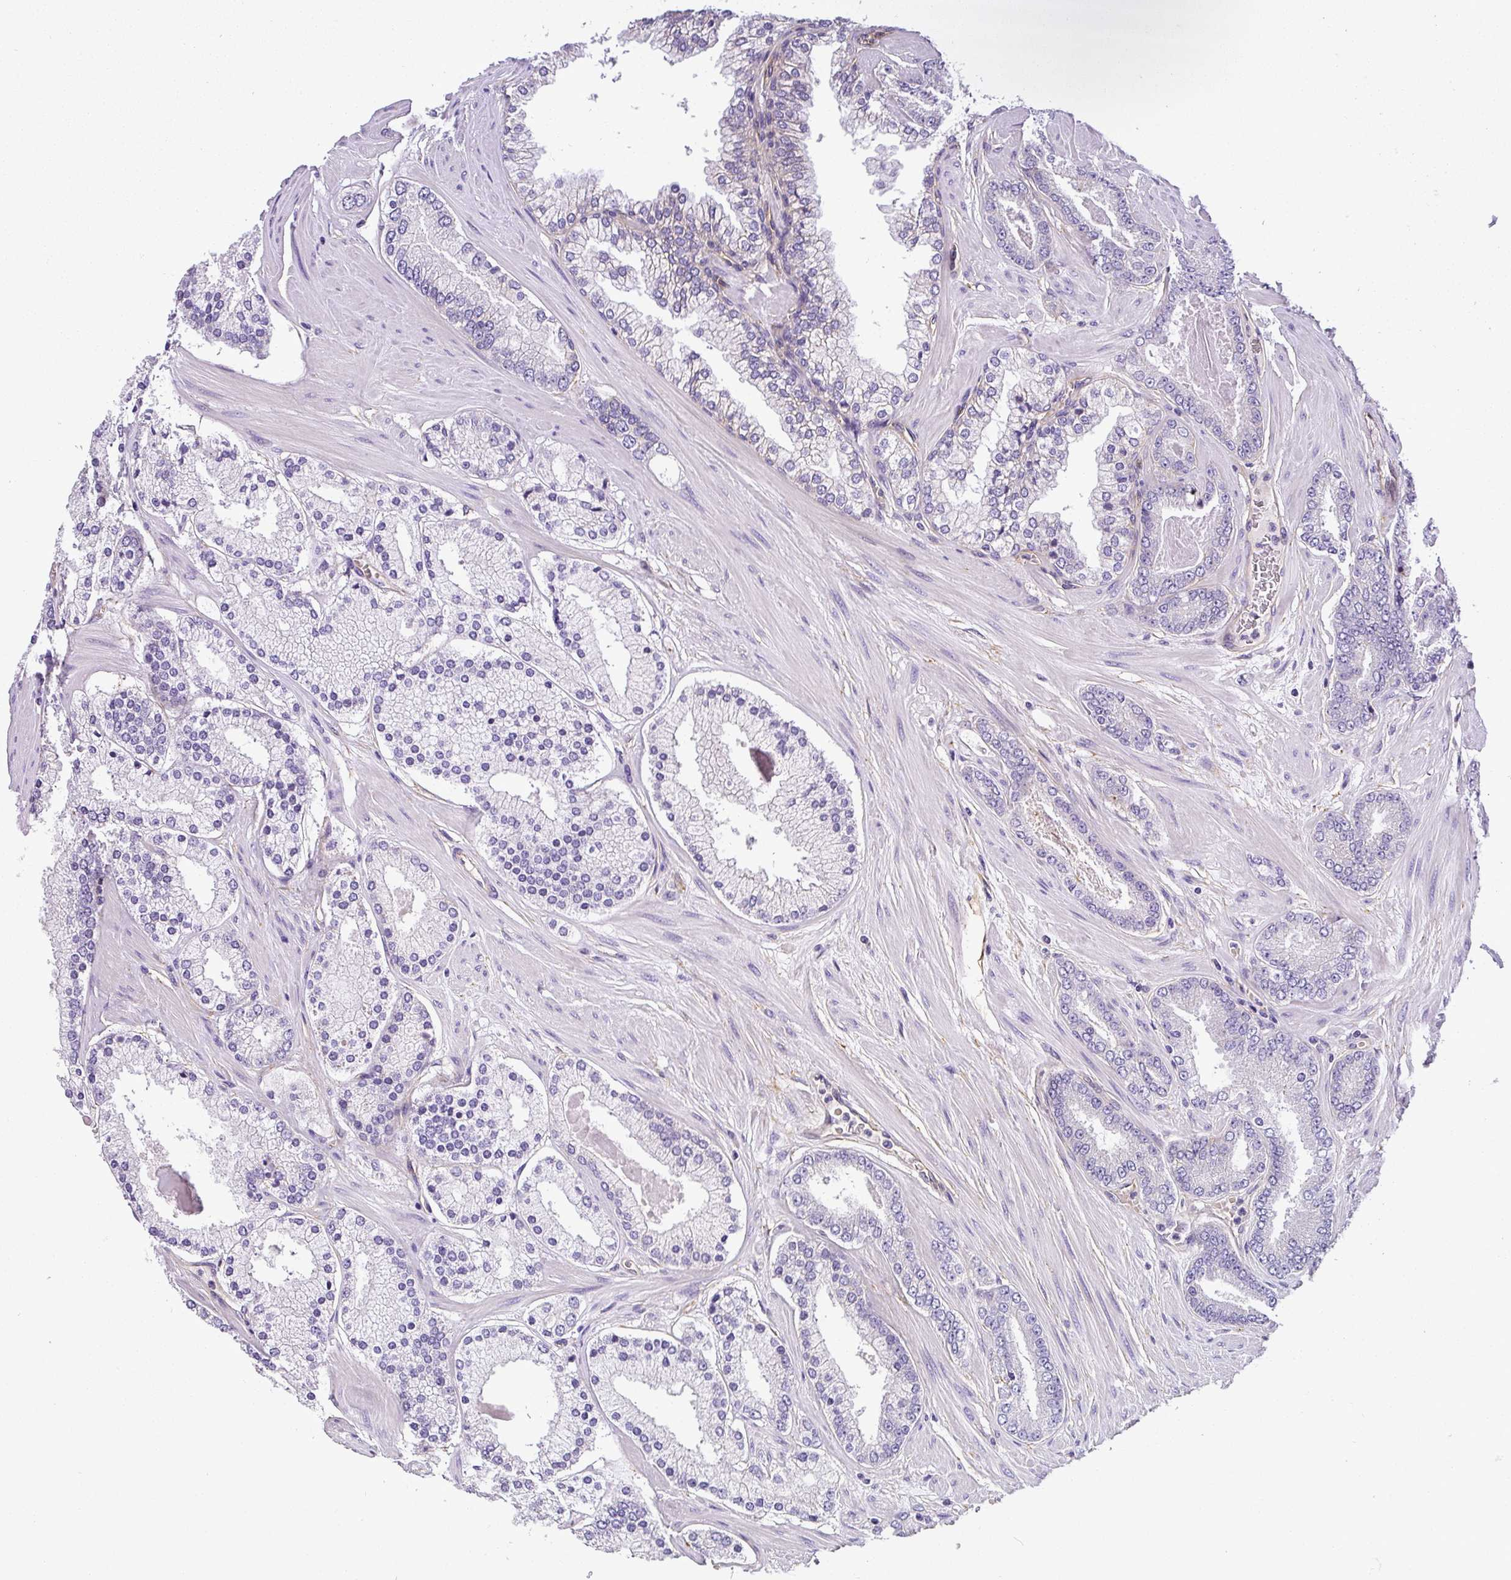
{"staining": {"intensity": "negative", "quantity": "none", "location": "none"}, "tissue": "prostate cancer", "cell_type": "Tumor cells", "image_type": "cancer", "snomed": [{"axis": "morphology", "description": "Adenocarcinoma, Low grade"}, {"axis": "topography", "description": "Prostate"}], "caption": "Image shows no protein expression in tumor cells of prostate adenocarcinoma (low-grade) tissue. The staining was performed using DAB (3,3'-diaminobenzidine) to visualize the protein expression in brown, while the nuclei were stained in blue with hematoxylin (Magnification: 20x).", "gene": "OR11H4", "patient": {"sex": "male", "age": 42}}